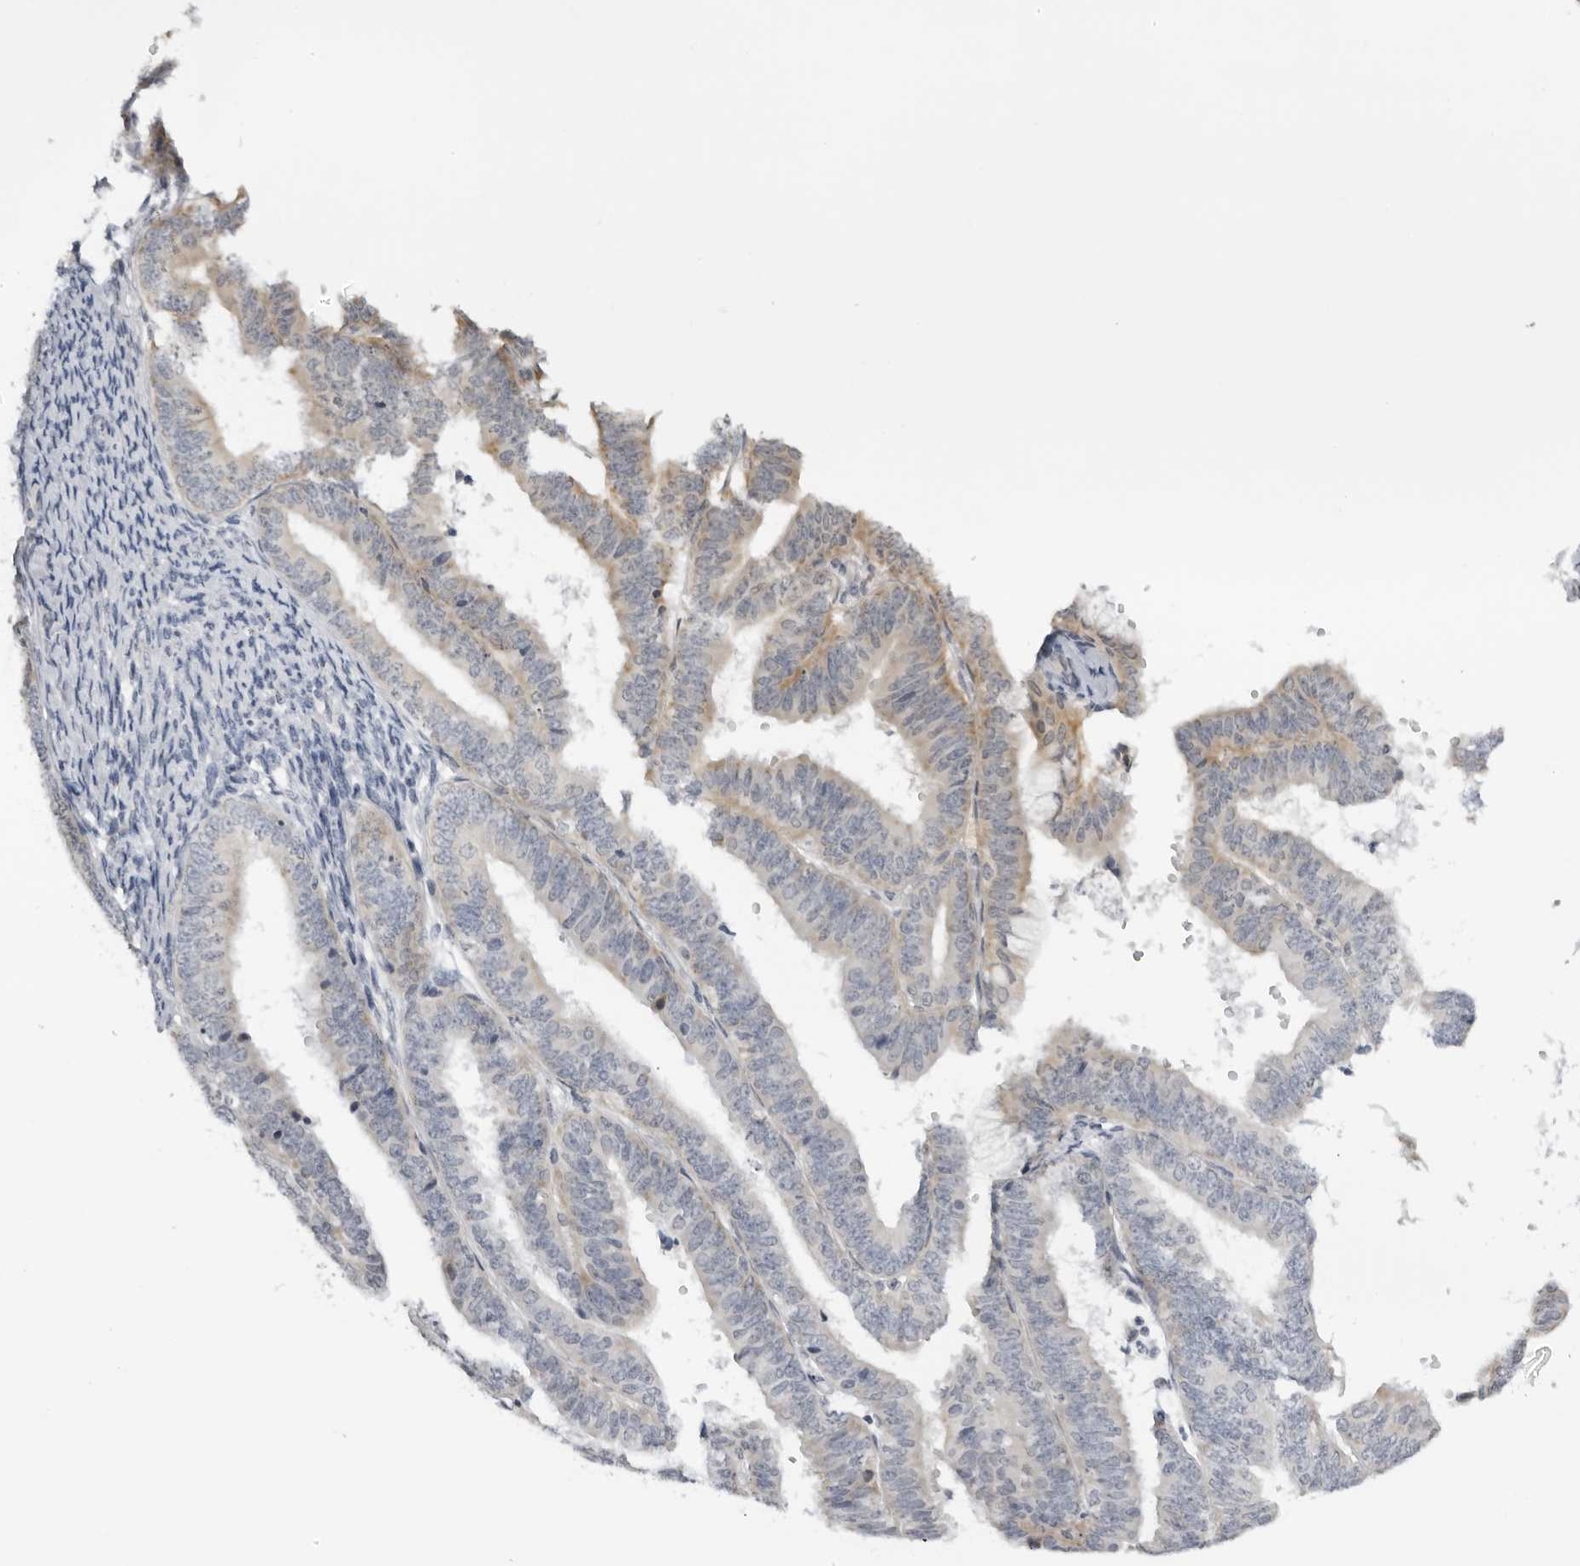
{"staining": {"intensity": "weak", "quantity": "25%-75%", "location": "cytoplasmic/membranous"}, "tissue": "endometrial cancer", "cell_type": "Tumor cells", "image_type": "cancer", "snomed": [{"axis": "morphology", "description": "Adenocarcinoma, NOS"}, {"axis": "topography", "description": "Endometrium"}], "caption": "This image reveals IHC staining of human endometrial cancer, with low weak cytoplasmic/membranous positivity in about 25%-75% of tumor cells.", "gene": "ACP6", "patient": {"sex": "female", "age": 63}}